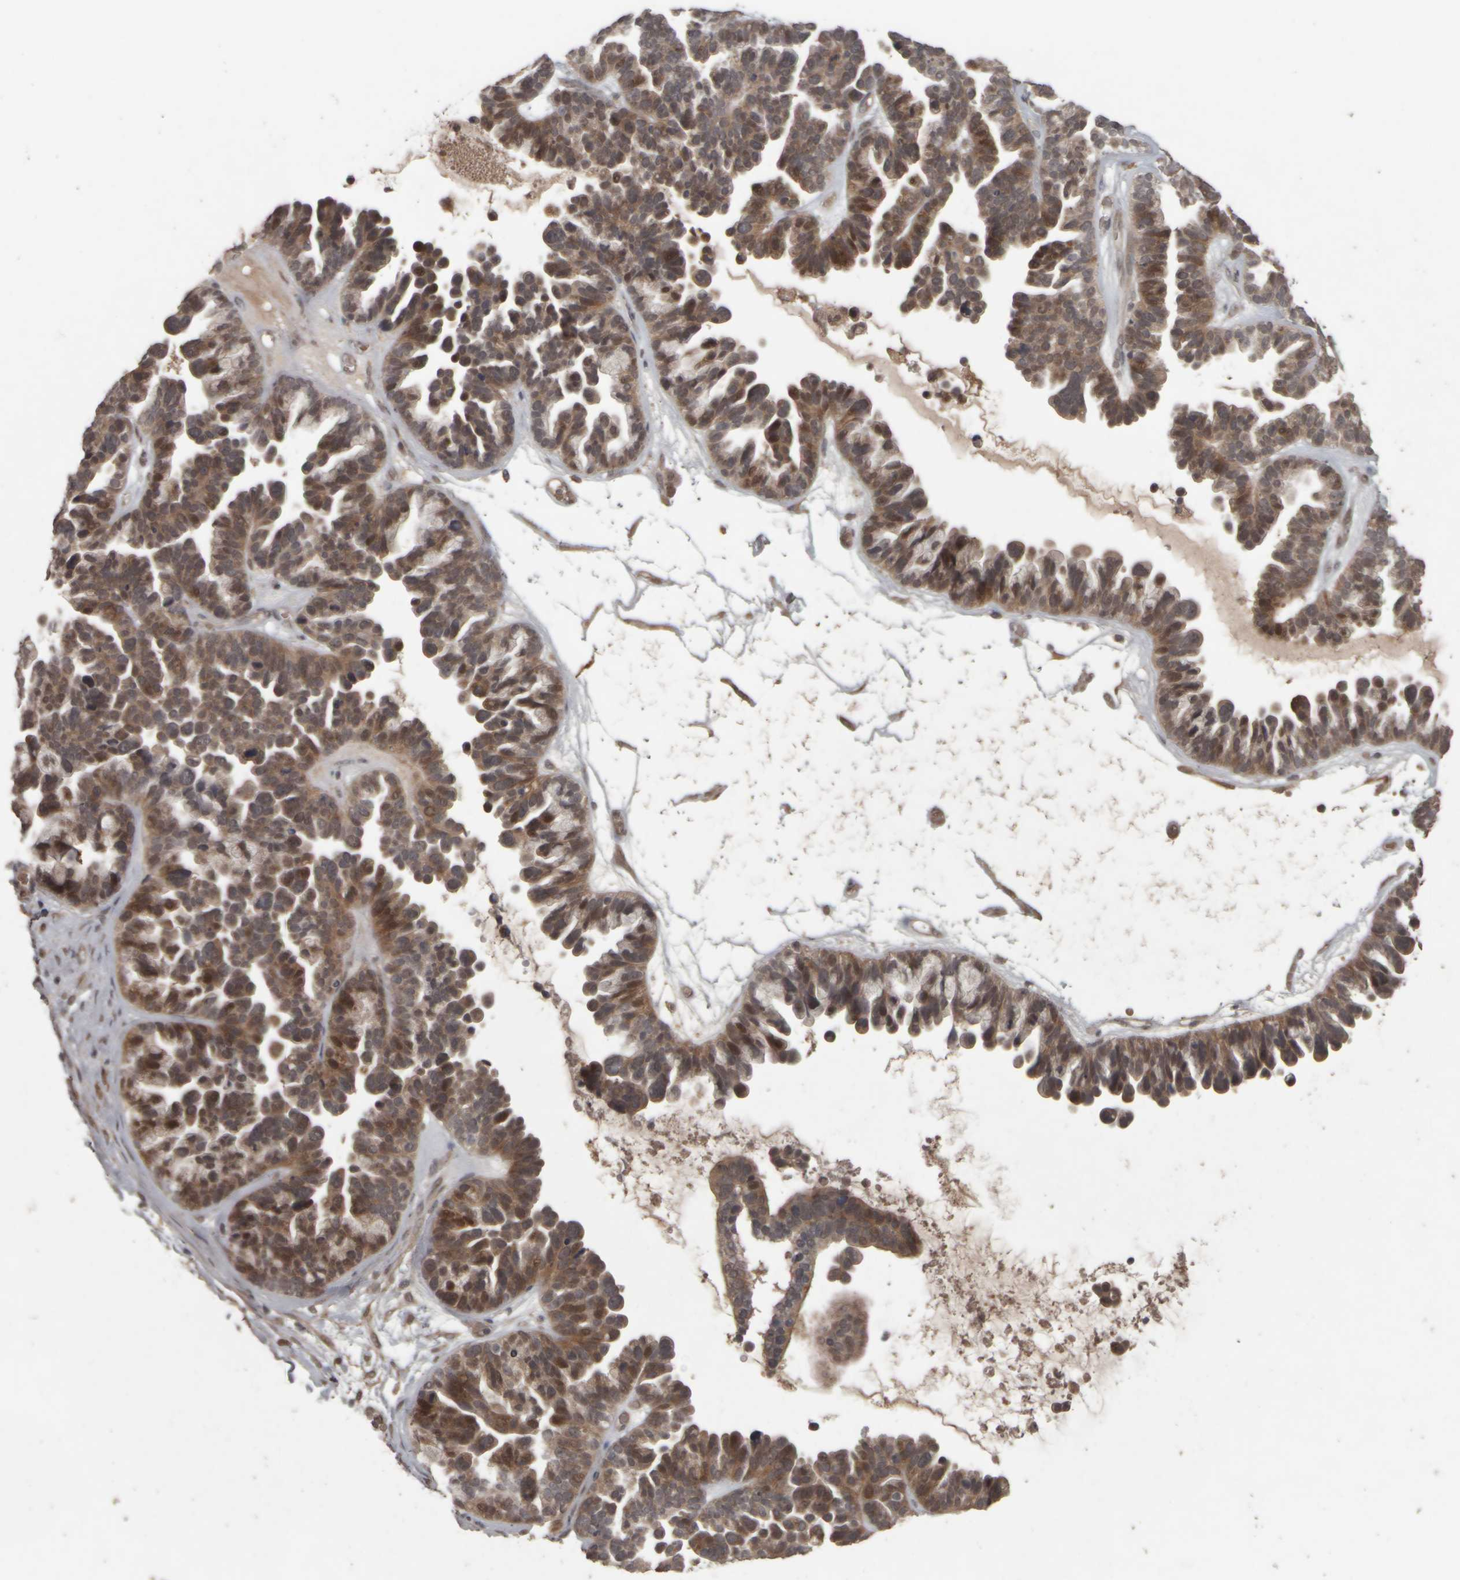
{"staining": {"intensity": "moderate", "quantity": ">75%", "location": "cytoplasmic/membranous,nuclear"}, "tissue": "ovarian cancer", "cell_type": "Tumor cells", "image_type": "cancer", "snomed": [{"axis": "morphology", "description": "Cystadenocarcinoma, serous, NOS"}, {"axis": "topography", "description": "Ovary"}], "caption": "The micrograph reveals immunohistochemical staining of serous cystadenocarcinoma (ovarian). There is moderate cytoplasmic/membranous and nuclear positivity is appreciated in about >75% of tumor cells.", "gene": "ACO1", "patient": {"sex": "female", "age": 56}}